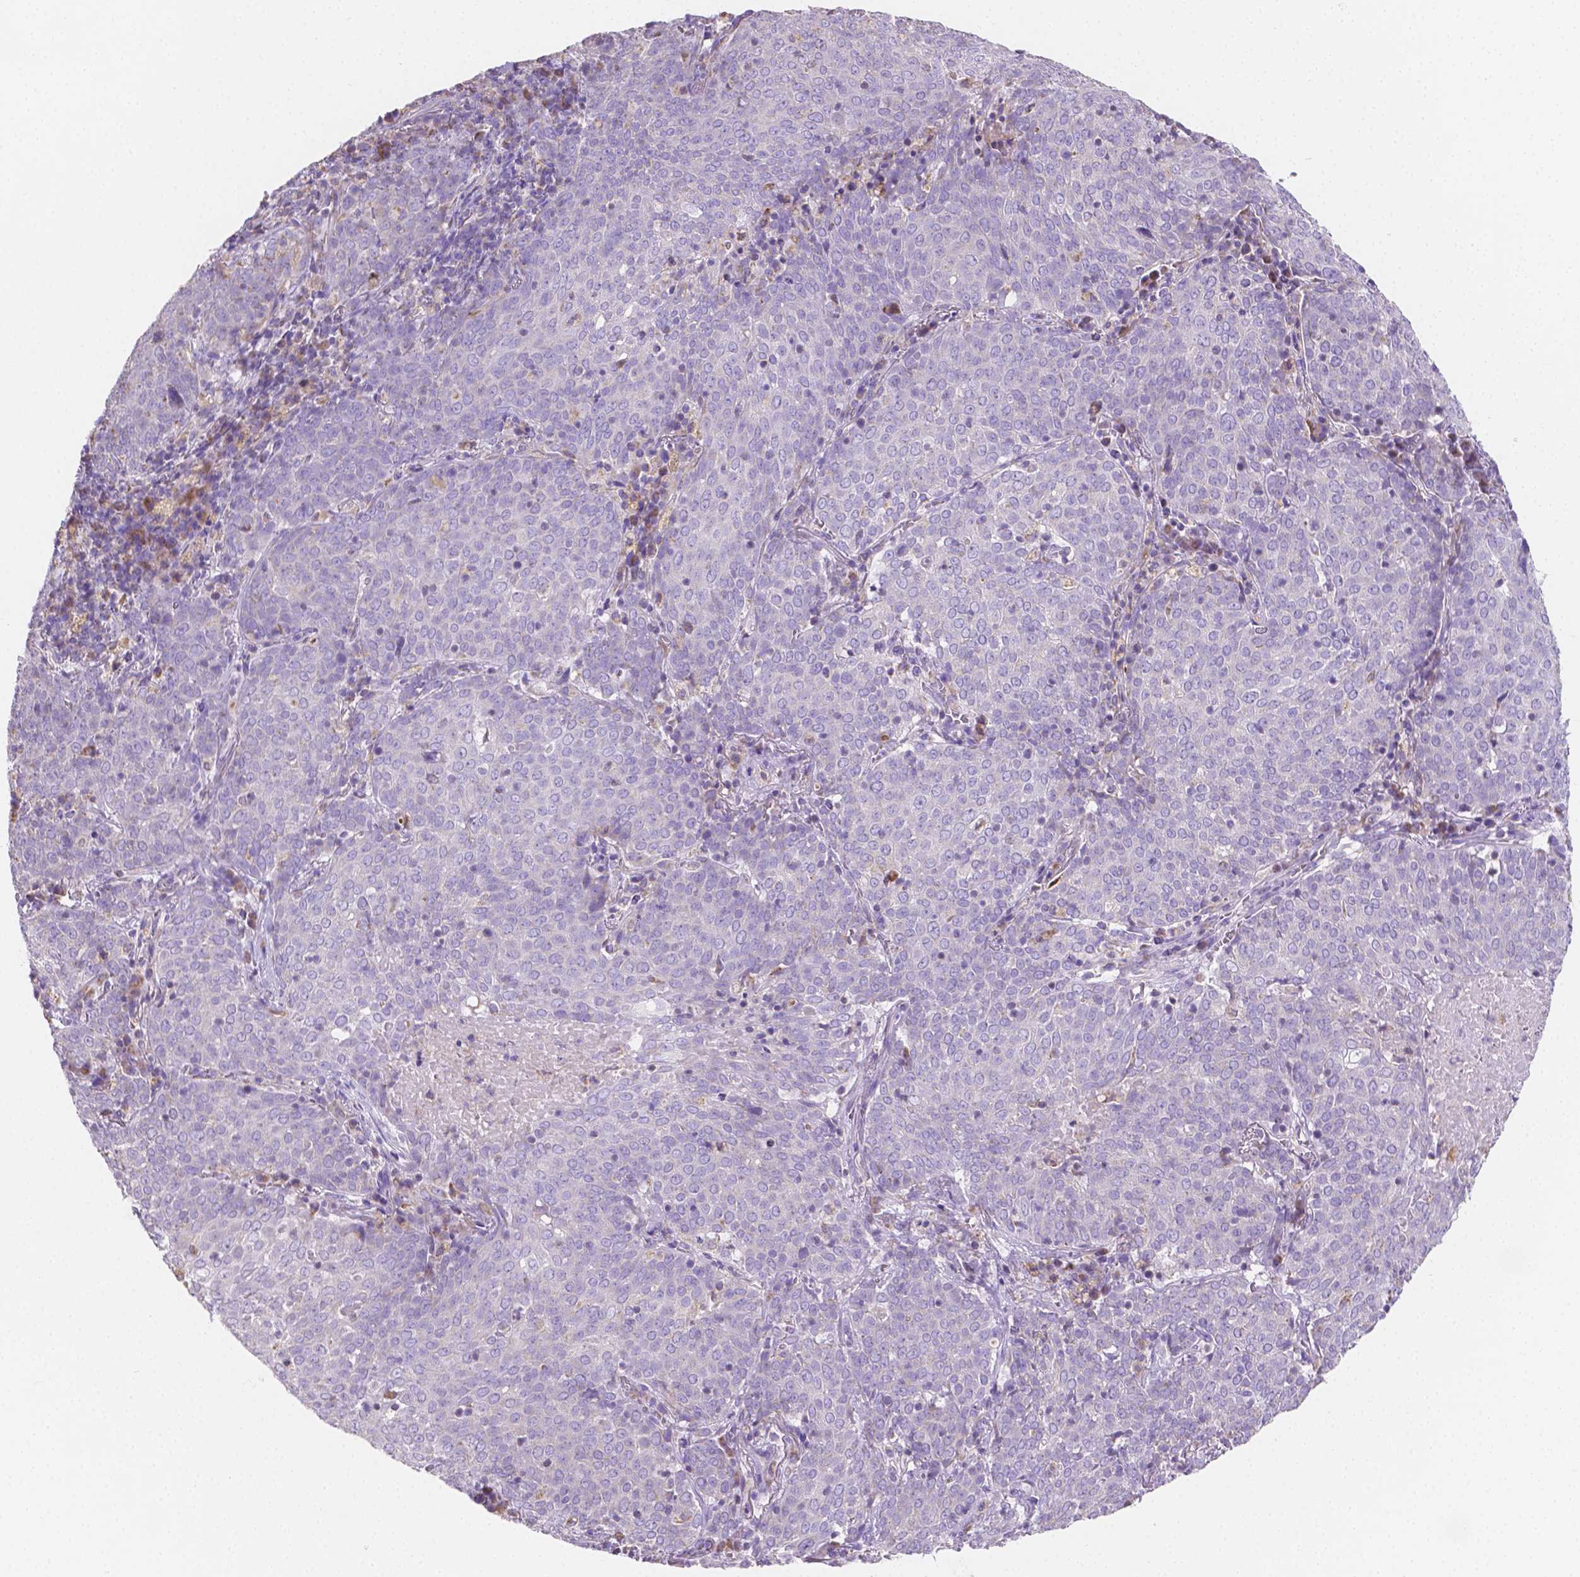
{"staining": {"intensity": "negative", "quantity": "none", "location": "none"}, "tissue": "lung cancer", "cell_type": "Tumor cells", "image_type": "cancer", "snomed": [{"axis": "morphology", "description": "Squamous cell carcinoma, NOS"}, {"axis": "topography", "description": "Lung"}], "caption": "A photomicrograph of human lung cancer (squamous cell carcinoma) is negative for staining in tumor cells. (DAB (3,3'-diaminobenzidine) immunohistochemistry visualized using brightfield microscopy, high magnification).", "gene": "TMEM130", "patient": {"sex": "male", "age": 82}}